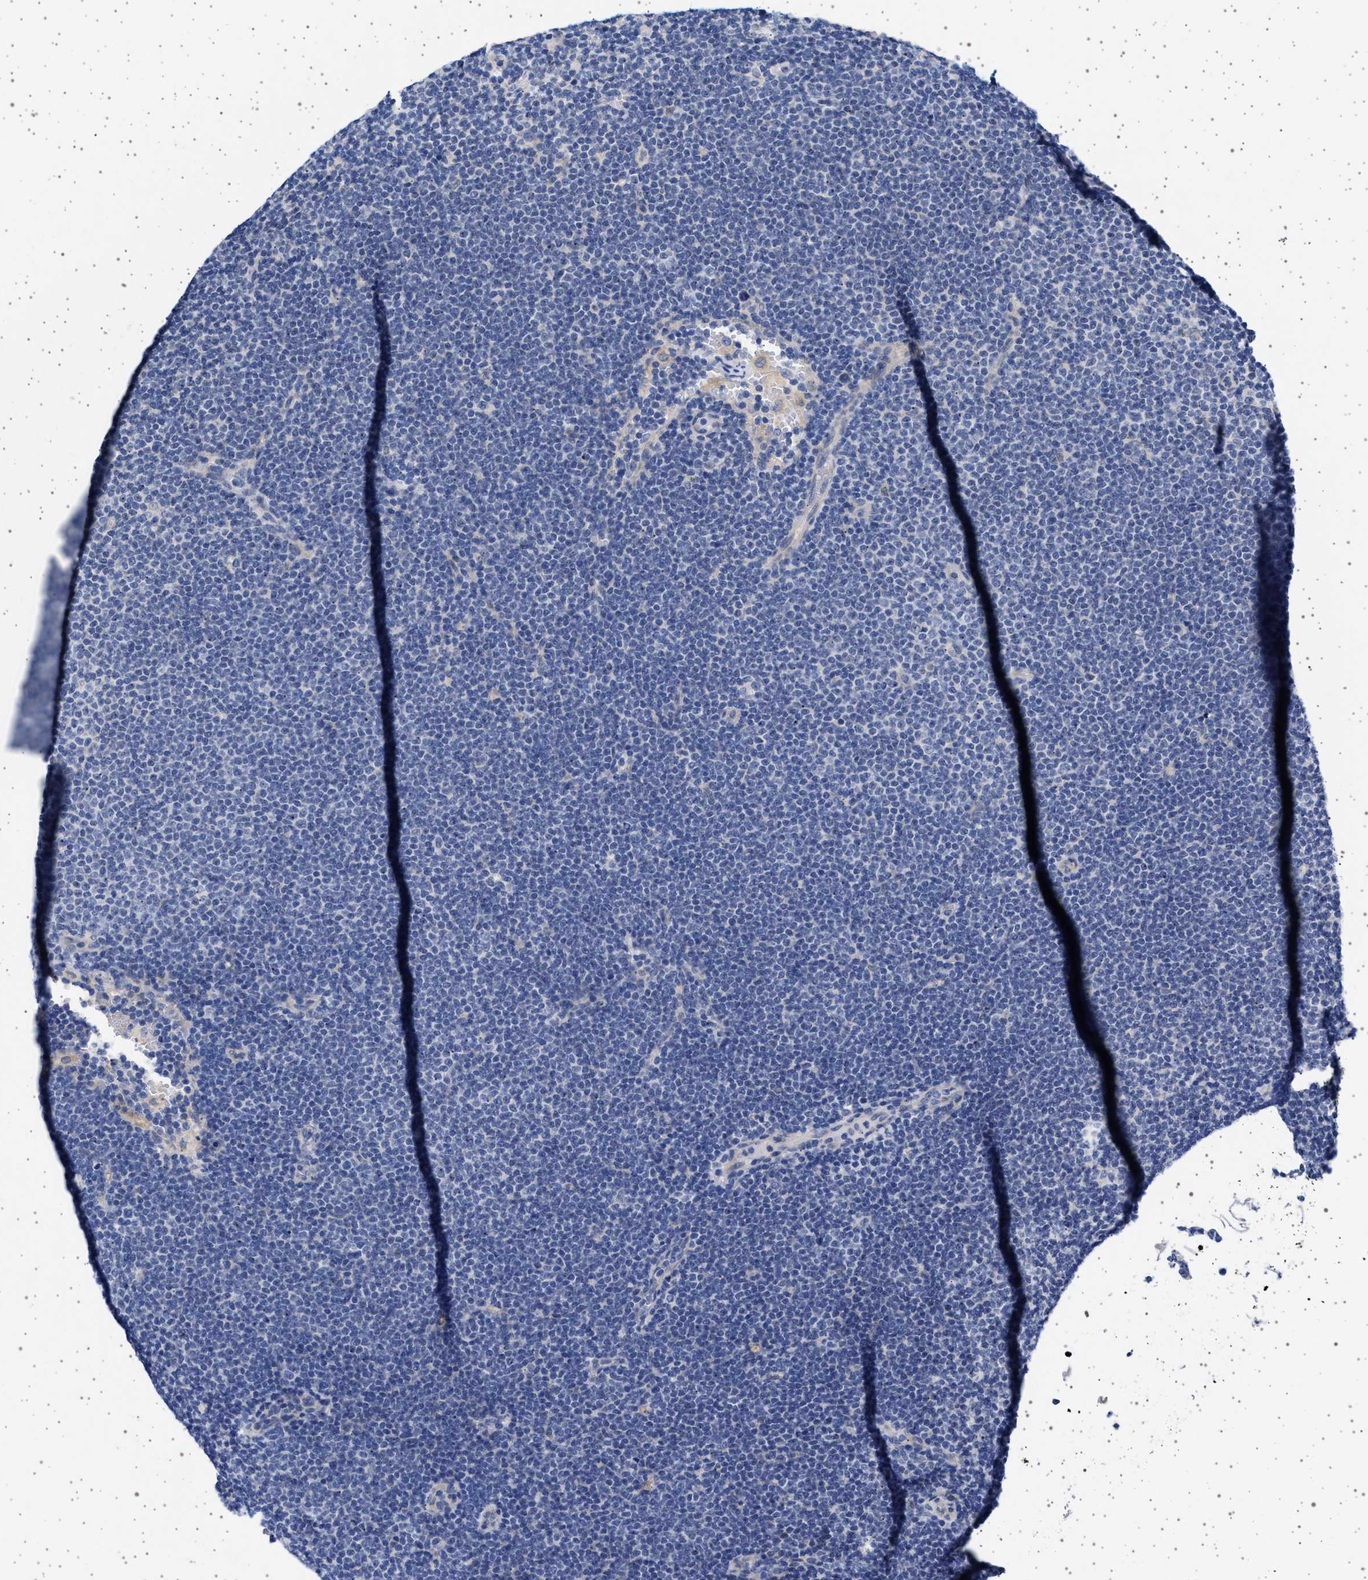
{"staining": {"intensity": "negative", "quantity": "none", "location": "none"}, "tissue": "lymphoma", "cell_type": "Tumor cells", "image_type": "cancer", "snomed": [{"axis": "morphology", "description": "Malignant lymphoma, non-Hodgkin's type, Low grade"}, {"axis": "topography", "description": "Lymph node"}], "caption": "Tumor cells show no significant staining in low-grade malignant lymphoma, non-Hodgkin's type.", "gene": "TRMT10B", "patient": {"sex": "female", "age": 53}}